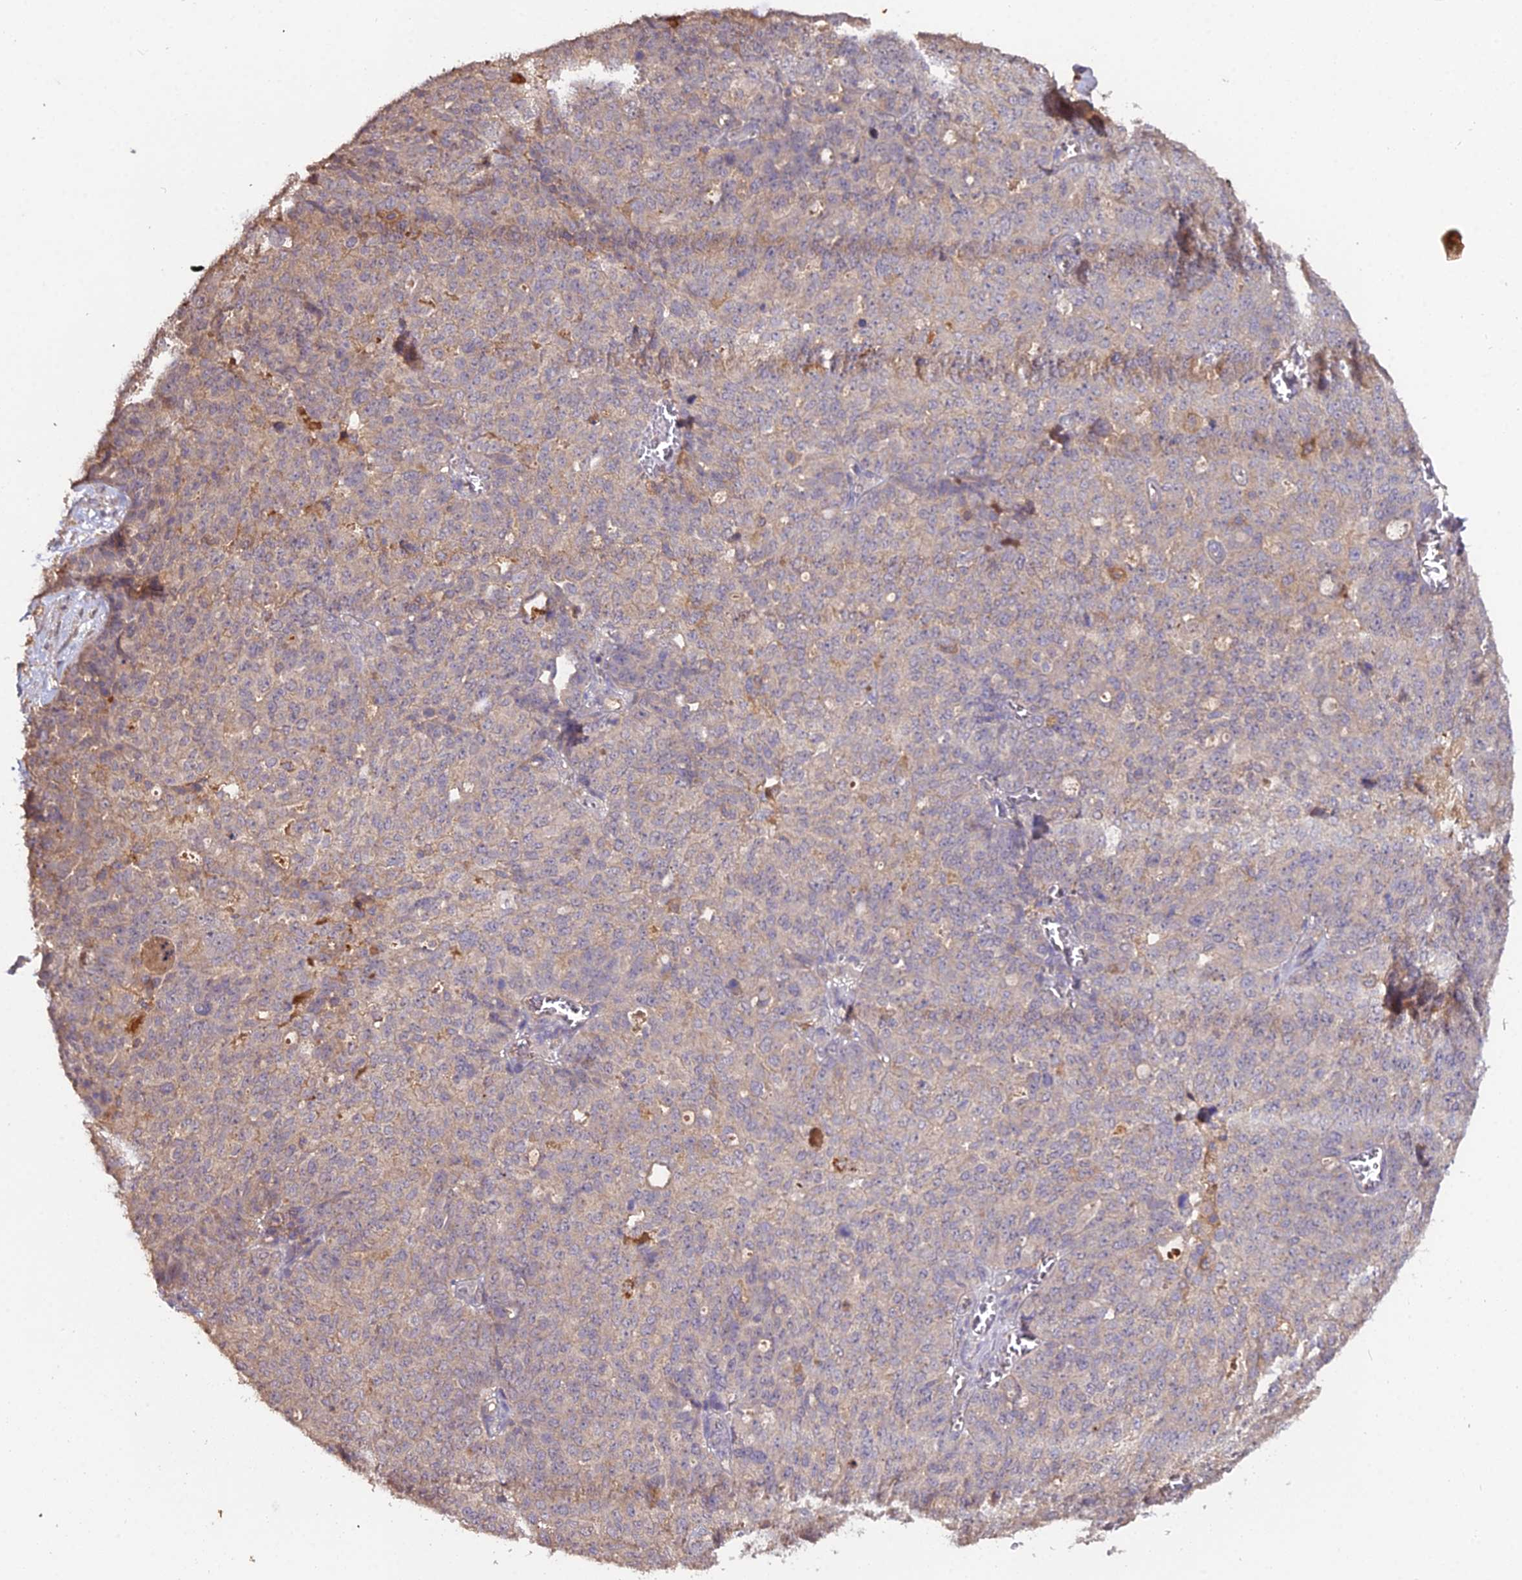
{"staining": {"intensity": "weak", "quantity": "<25%", "location": "cytoplasmic/membranous"}, "tissue": "ovarian cancer", "cell_type": "Tumor cells", "image_type": "cancer", "snomed": [{"axis": "morphology", "description": "Cystadenocarcinoma, serous, NOS"}, {"axis": "topography", "description": "Soft tissue"}, {"axis": "topography", "description": "Ovary"}], "caption": "There is no significant expression in tumor cells of ovarian cancer. Nuclei are stained in blue.", "gene": "KCTD16", "patient": {"sex": "female", "age": 57}}